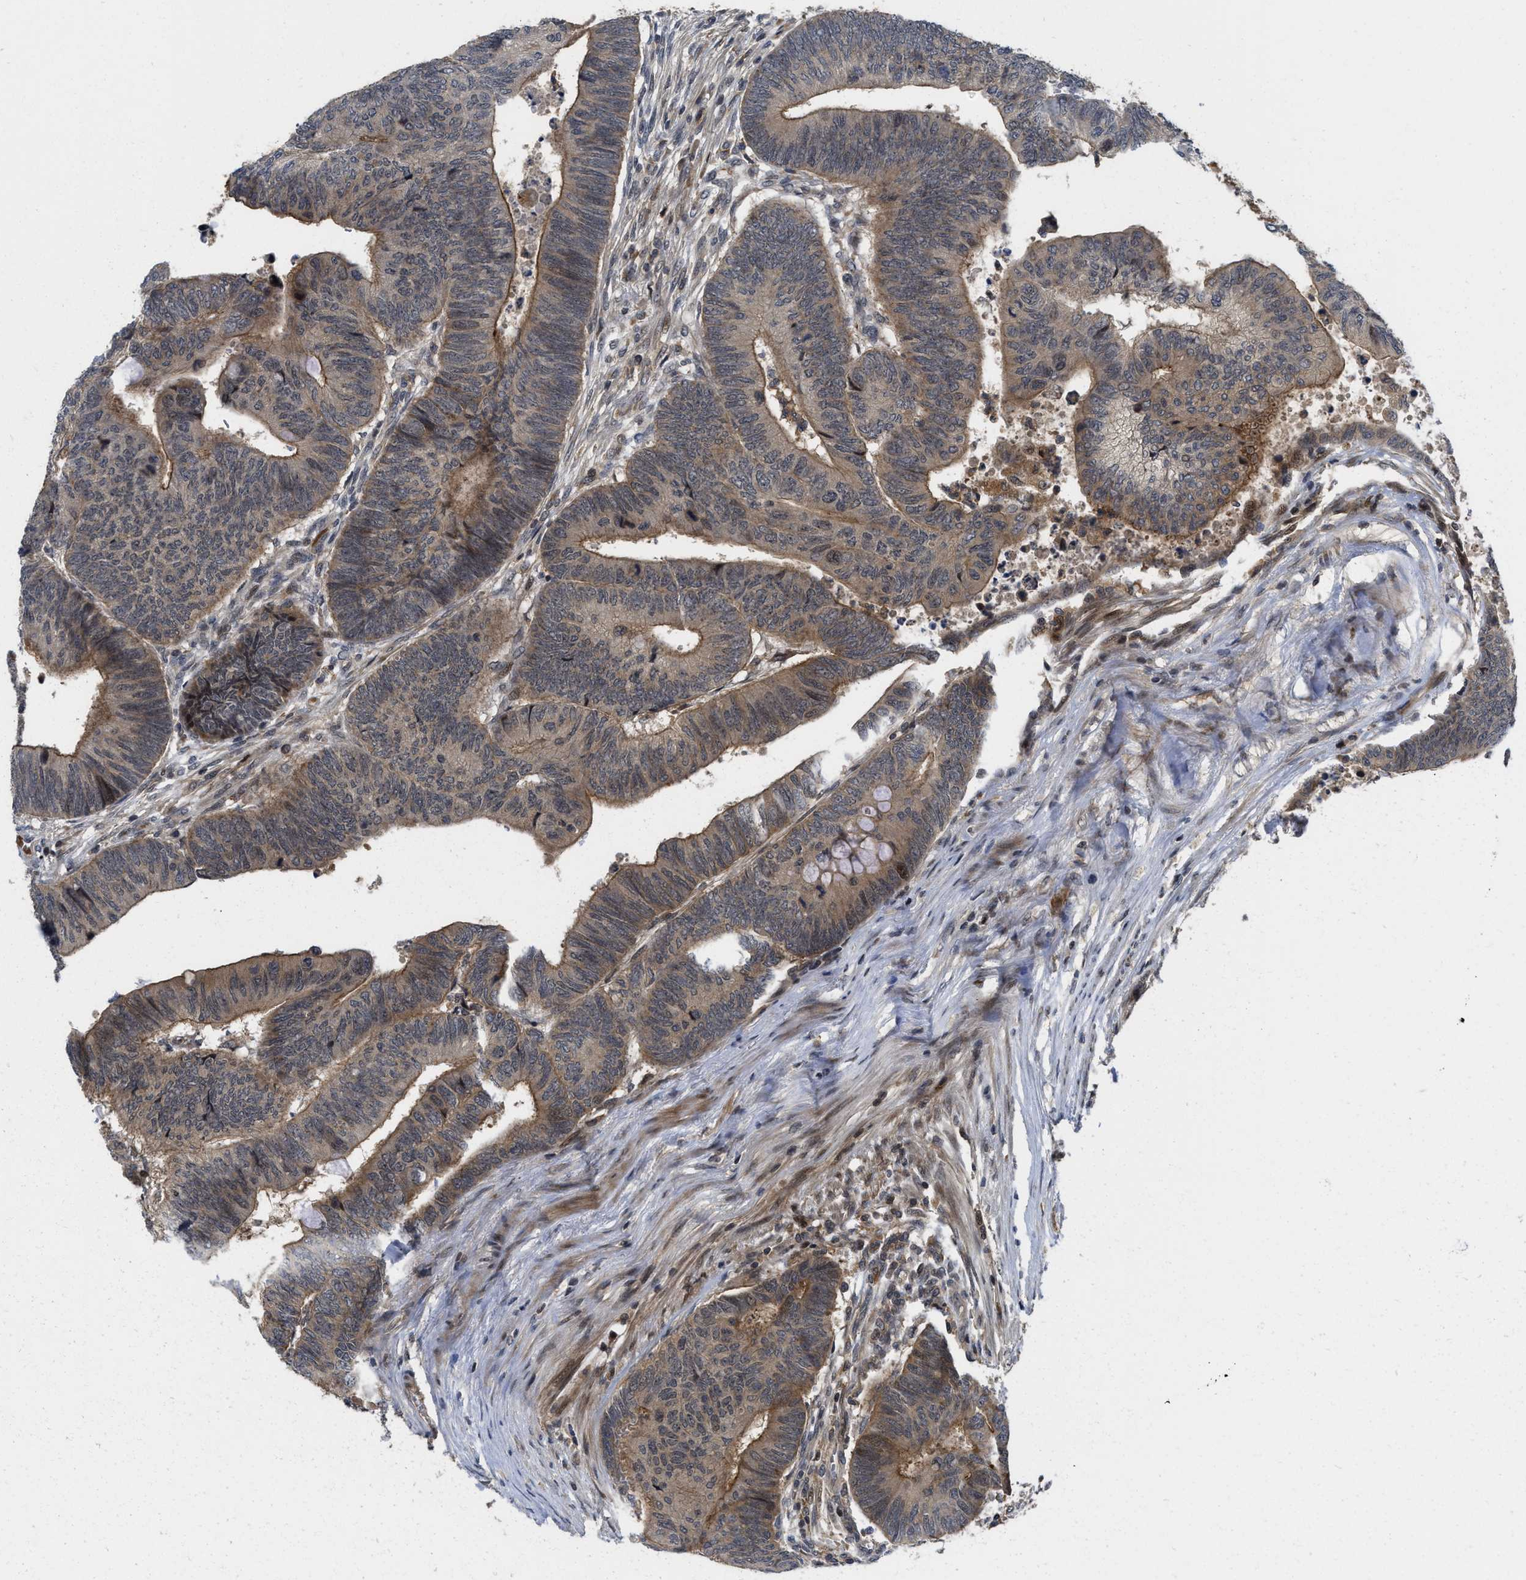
{"staining": {"intensity": "weak", "quantity": ">75%", "location": "cytoplasmic/membranous"}, "tissue": "colorectal cancer", "cell_type": "Tumor cells", "image_type": "cancer", "snomed": [{"axis": "morphology", "description": "Normal tissue, NOS"}, {"axis": "morphology", "description": "Adenocarcinoma, NOS"}, {"axis": "topography", "description": "Rectum"}, {"axis": "topography", "description": "Peripheral nerve tissue"}], "caption": "Immunohistochemical staining of human colorectal cancer shows low levels of weak cytoplasmic/membranous protein positivity in approximately >75% of tumor cells.", "gene": "DNAJC28", "patient": {"sex": "male", "age": 92}}